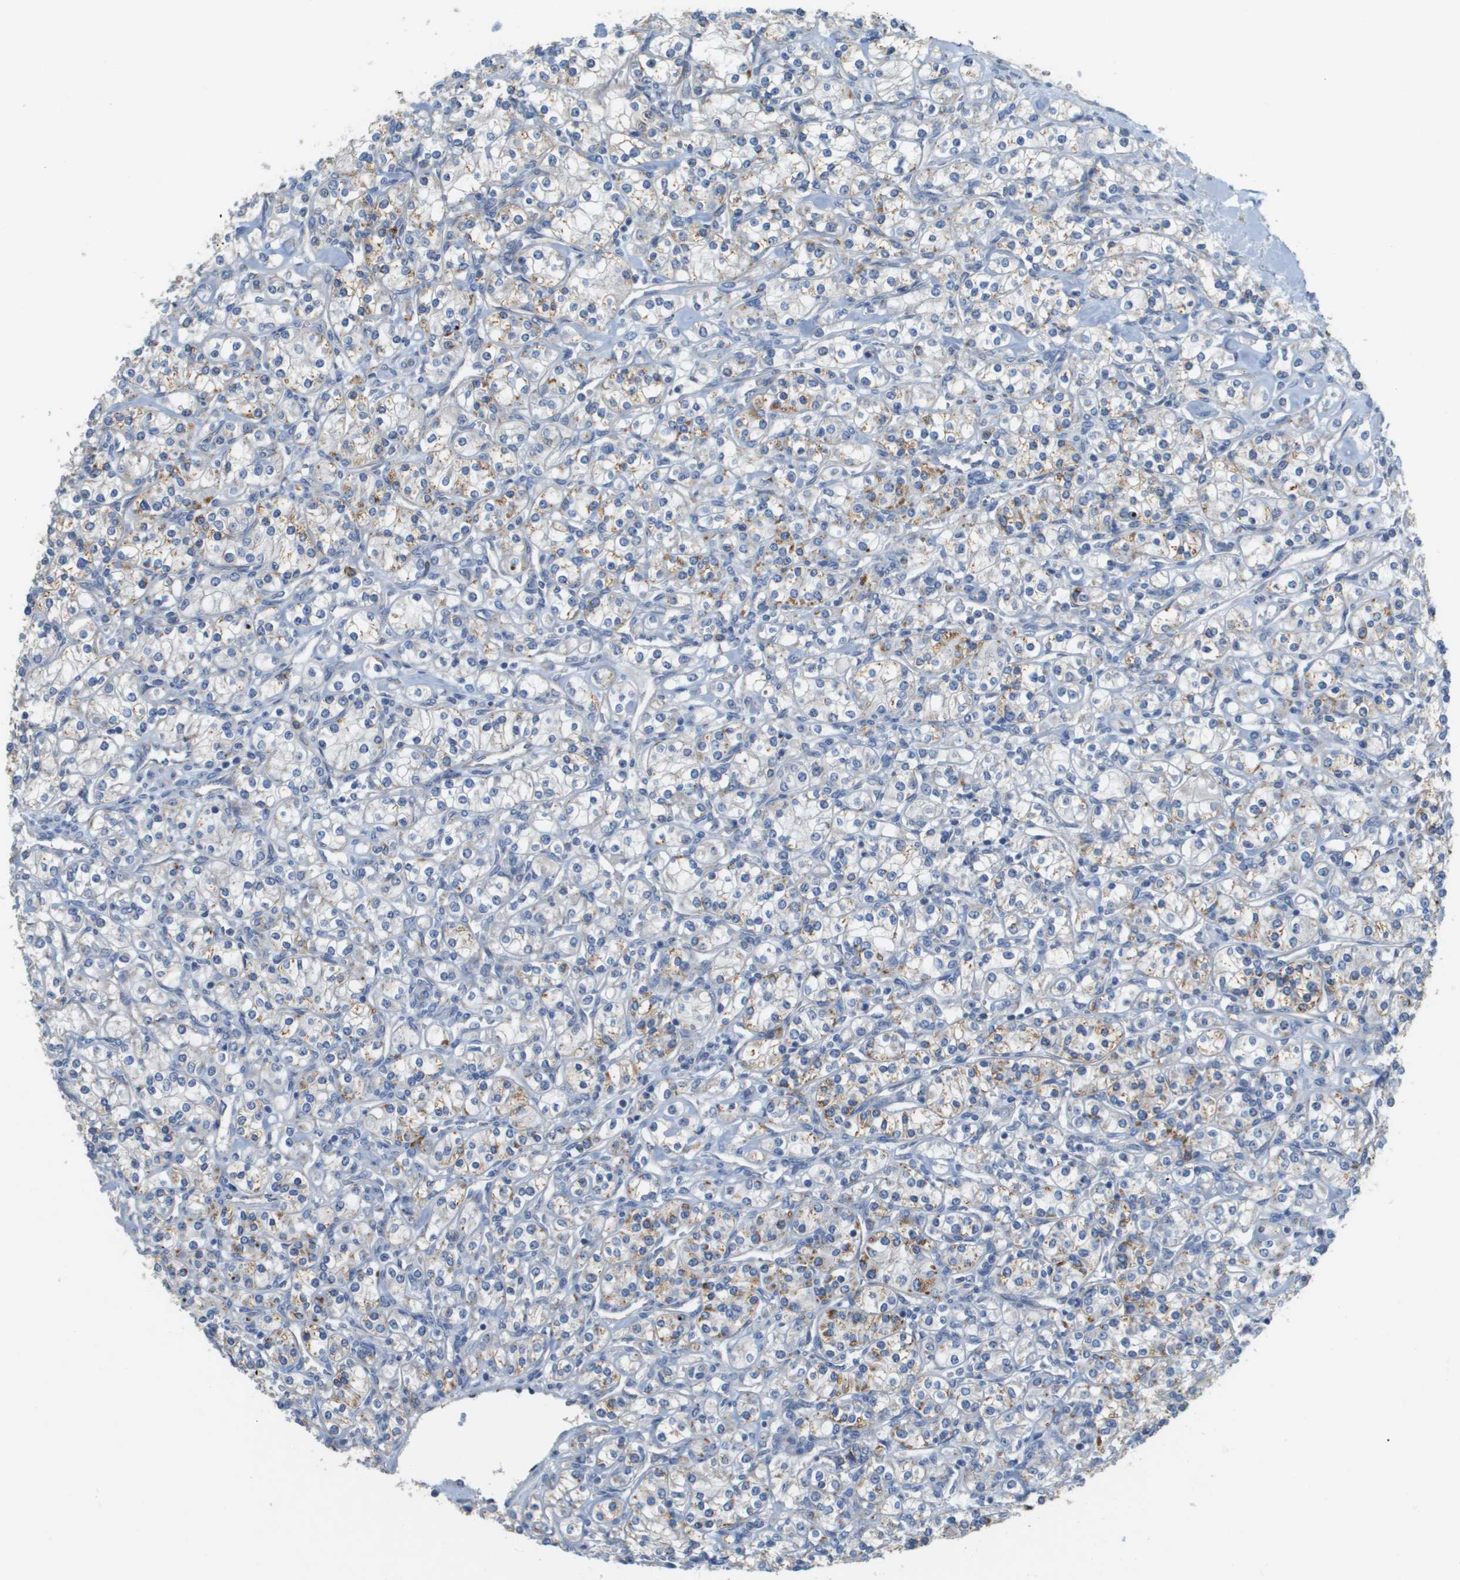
{"staining": {"intensity": "moderate", "quantity": "<25%", "location": "cytoplasmic/membranous"}, "tissue": "renal cancer", "cell_type": "Tumor cells", "image_type": "cancer", "snomed": [{"axis": "morphology", "description": "Adenocarcinoma, NOS"}, {"axis": "topography", "description": "Kidney"}], "caption": "About <25% of tumor cells in renal adenocarcinoma show moderate cytoplasmic/membranous protein positivity as visualized by brown immunohistochemical staining.", "gene": "CASP10", "patient": {"sex": "male", "age": 77}}